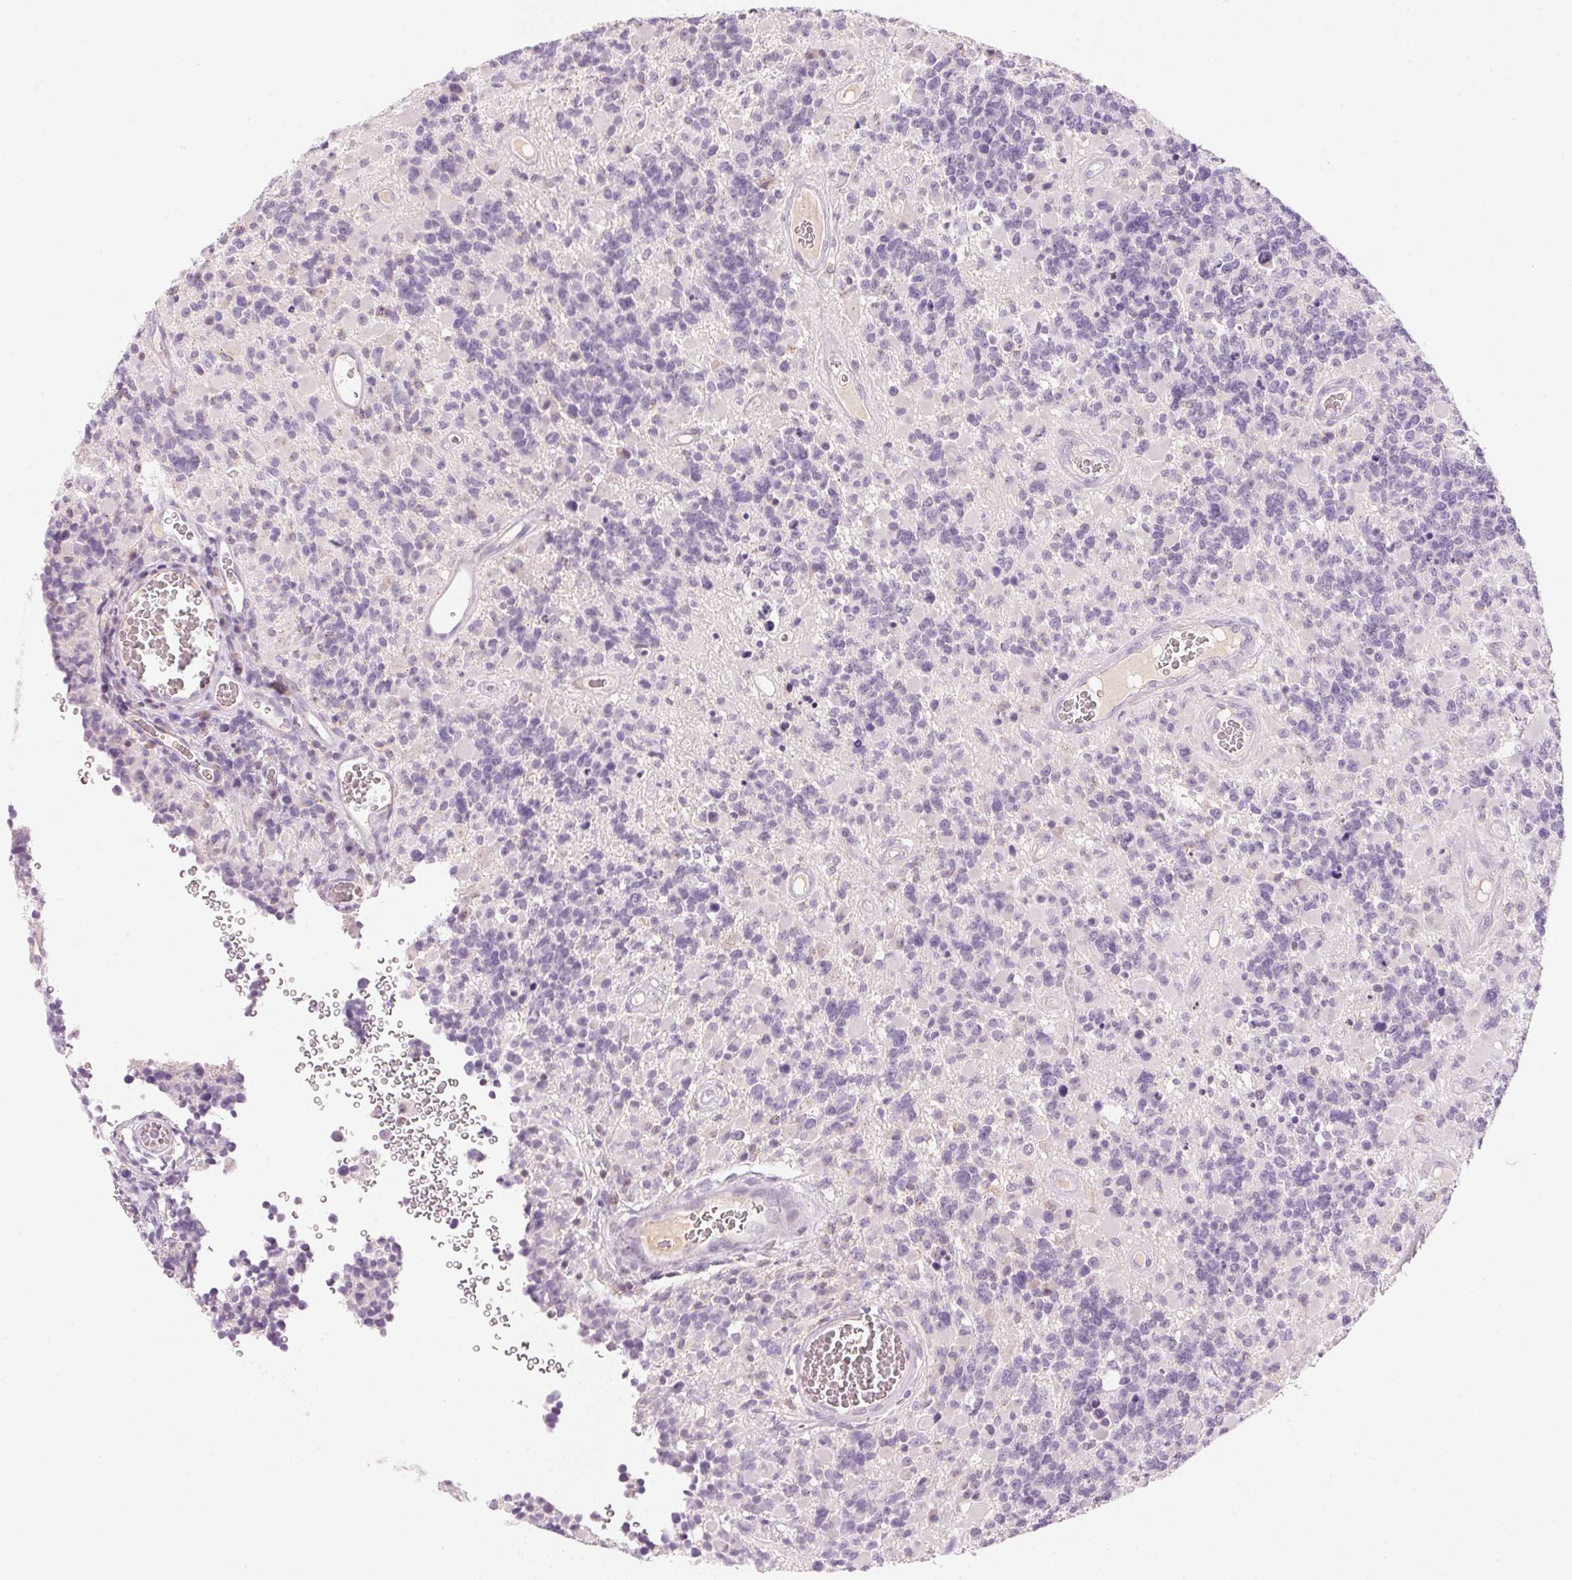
{"staining": {"intensity": "negative", "quantity": "none", "location": "none"}, "tissue": "glioma", "cell_type": "Tumor cells", "image_type": "cancer", "snomed": [{"axis": "morphology", "description": "Glioma, malignant, High grade"}, {"axis": "topography", "description": "Brain"}], "caption": "Immunohistochemistry image of neoplastic tissue: glioma stained with DAB exhibits no significant protein positivity in tumor cells. (DAB (3,3'-diaminobenzidine) IHC, high magnification).", "gene": "HOXB13", "patient": {"sex": "female", "age": 40}}